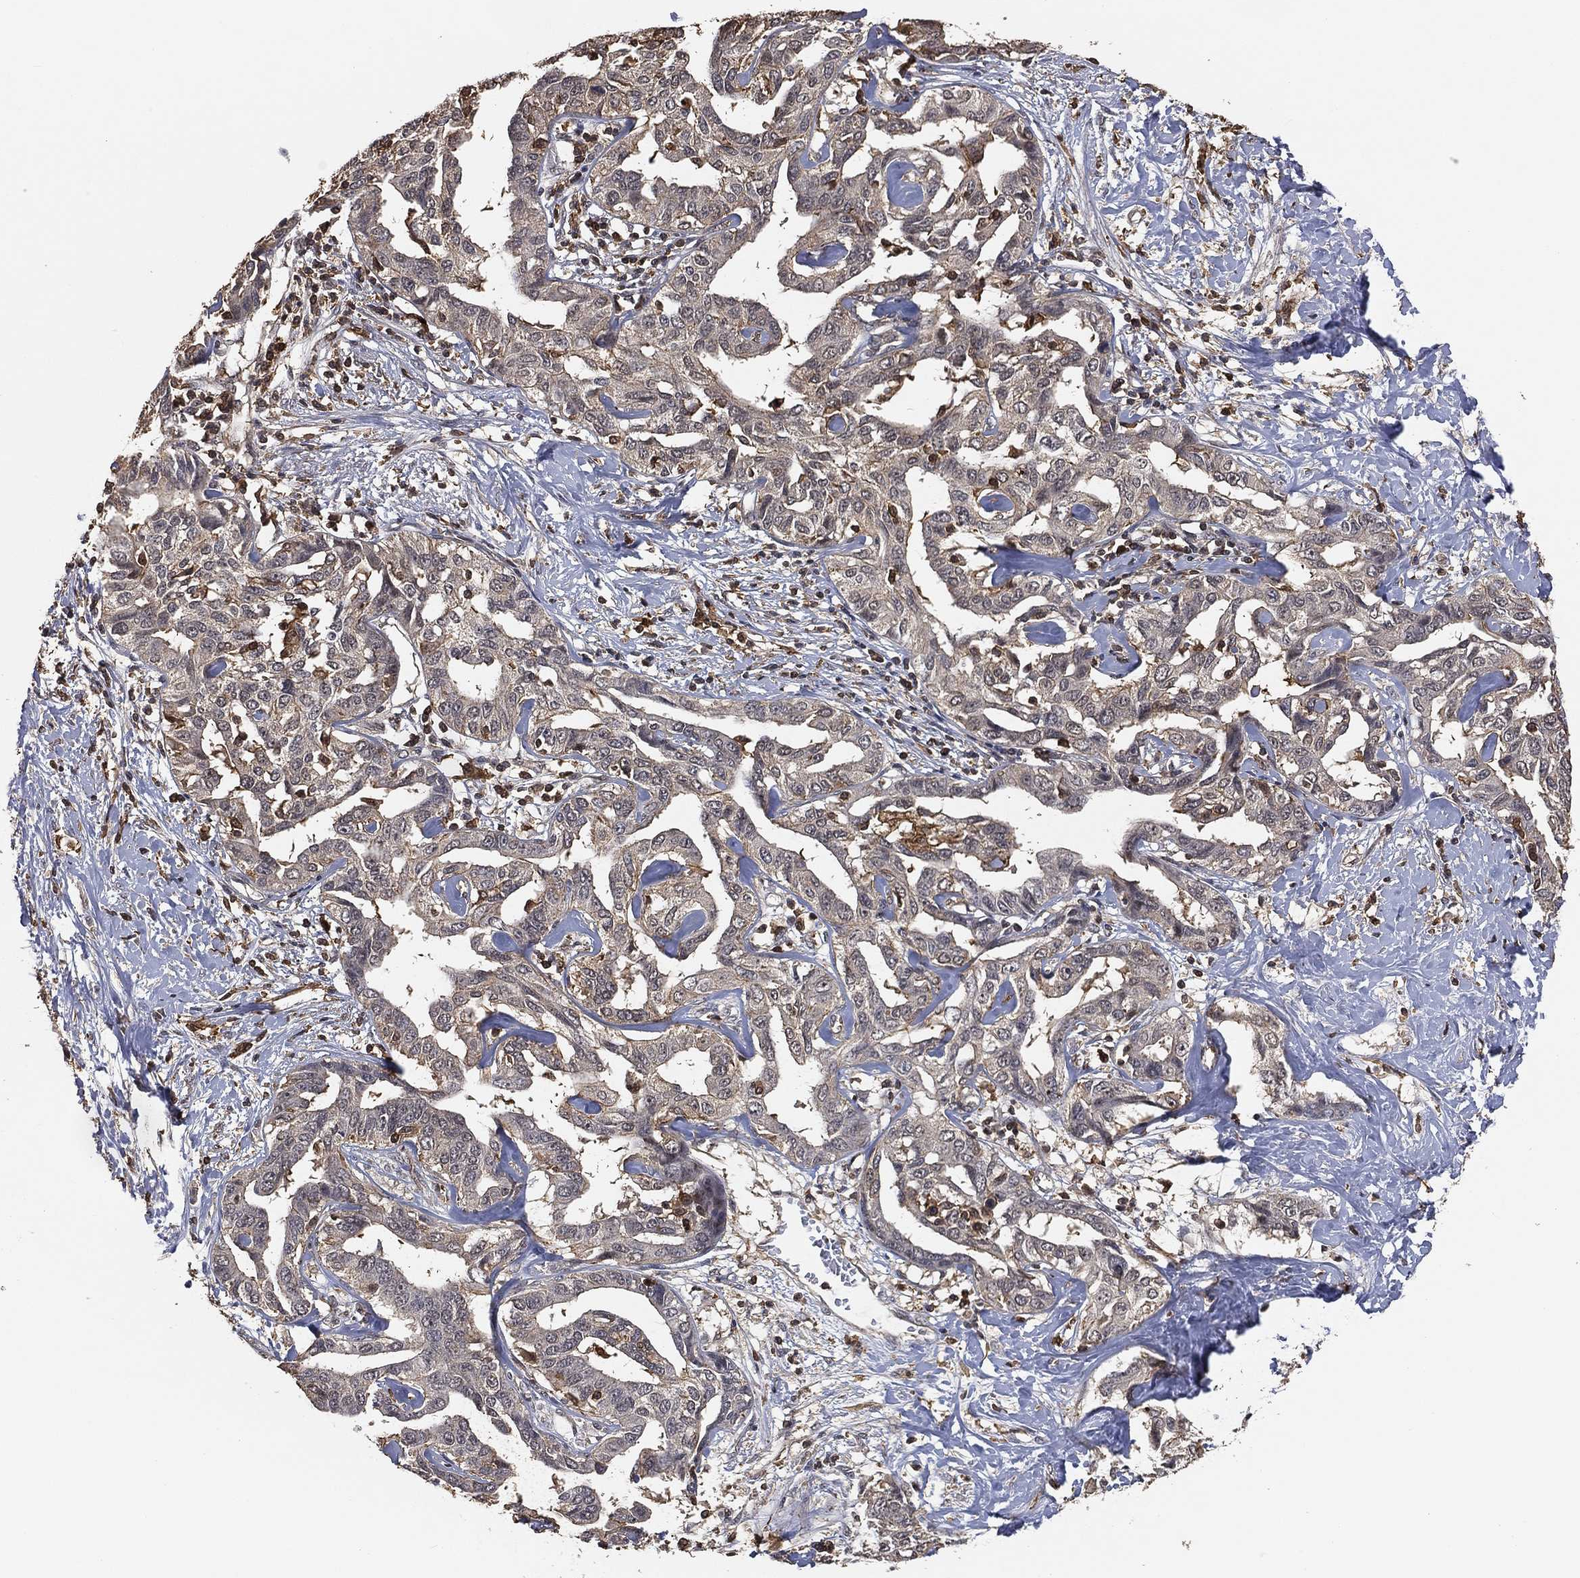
{"staining": {"intensity": "negative", "quantity": "none", "location": "none"}, "tissue": "liver cancer", "cell_type": "Tumor cells", "image_type": "cancer", "snomed": [{"axis": "morphology", "description": "Cholangiocarcinoma"}, {"axis": "topography", "description": "Liver"}], "caption": "Tumor cells show no significant expression in liver cholangiocarcinoma.", "gene": "CRYL1", "patient": {"sex": "male", "age": 59}}